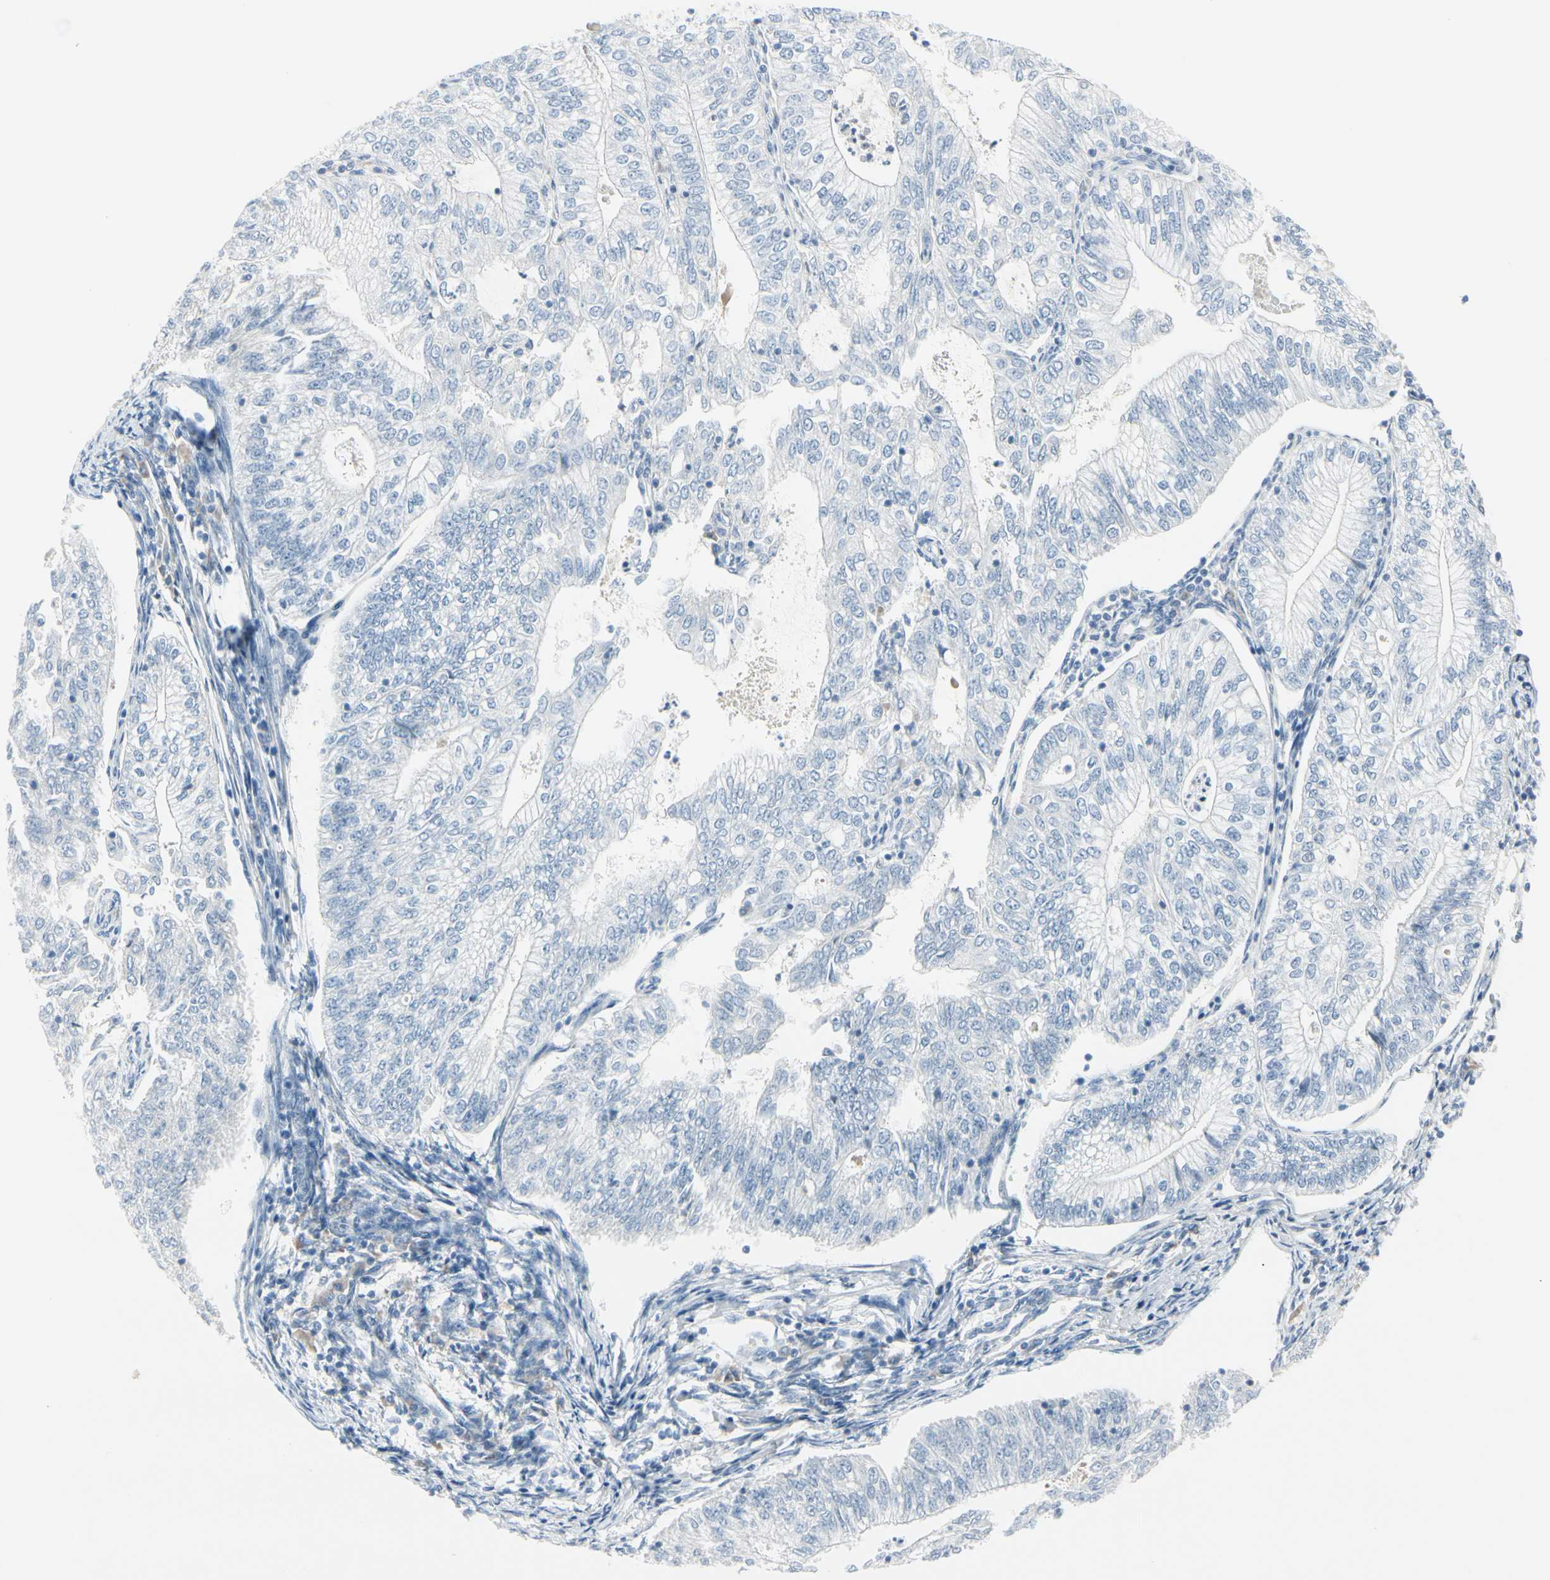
{"staining": {"intensity": "negative", "quantity": "none", "location": "none"}, "tissue": "endometrial cancer", "cell_type": "Tumor cells", "image_type": "cancer", "snomed": [{"axis": "morphology", "description": "Adenocarcinoma, NOS"}, {"axis": "topography", "description": "Endometrium"}], "caption": "A photomicrograph of human endometrial cancer (adenocarcinoma) is negative for staining in tumor cells.", "gene": "CACNA2D1", "patient": {"sex": "female", "age": 69}}